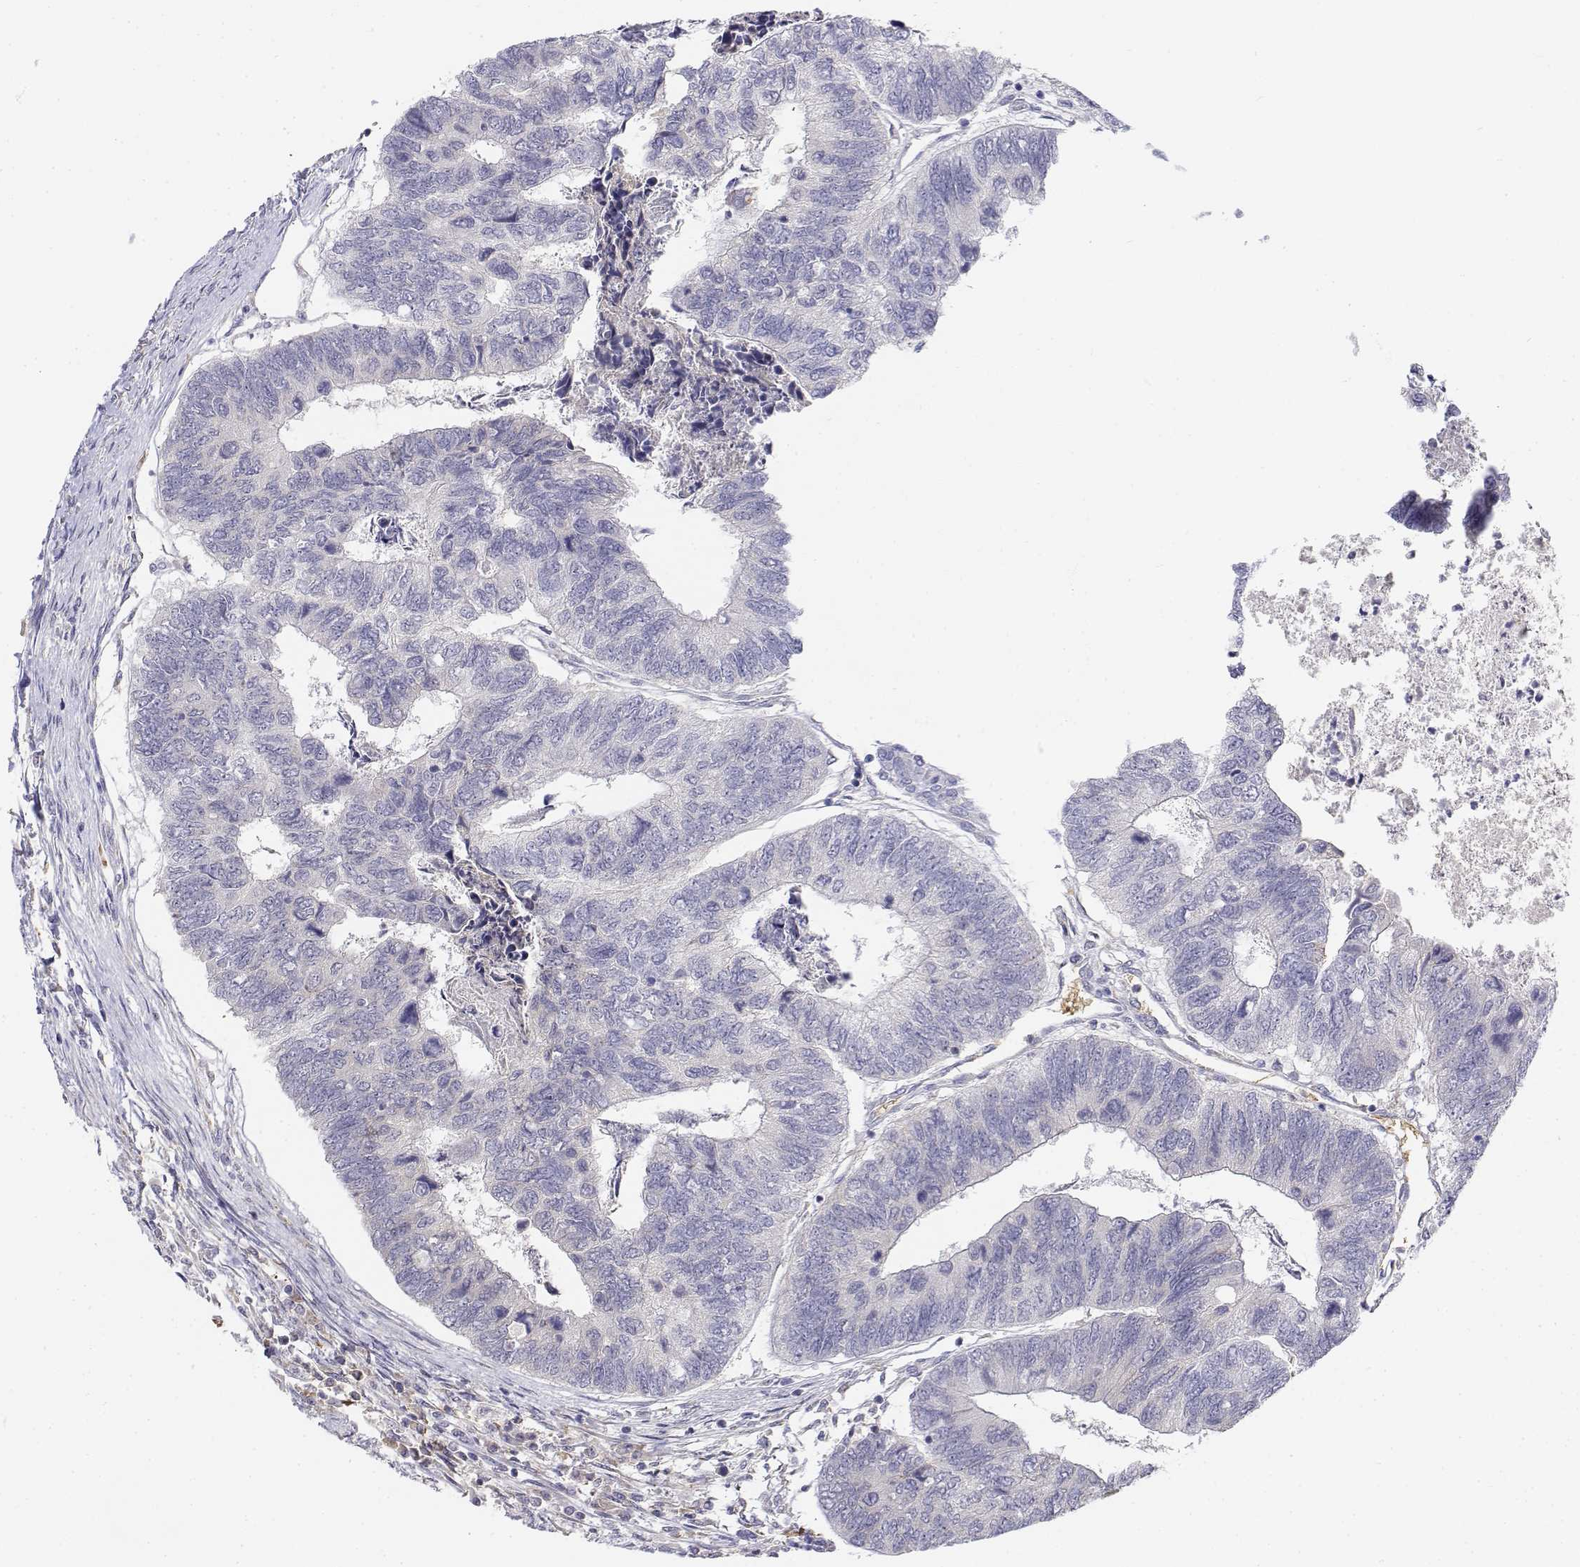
{"staining": {"intensity": "negative", "quantity": "none", "location": "none"}, "tissue": "colorectal cancer", "cell_type": "Tumor cells", "image_type": "cancer", "snomed": [{"axis": "morphology", "description": "Adenocarcinoma, NOS"}, {"axis": "topography", "description": "Colon"}], "caption": "A histopathology image of human colorectal cancer is negative for staining in tumor cells.", "gene": "CADM1", "patient": {"sex": "female", "age": 67}}